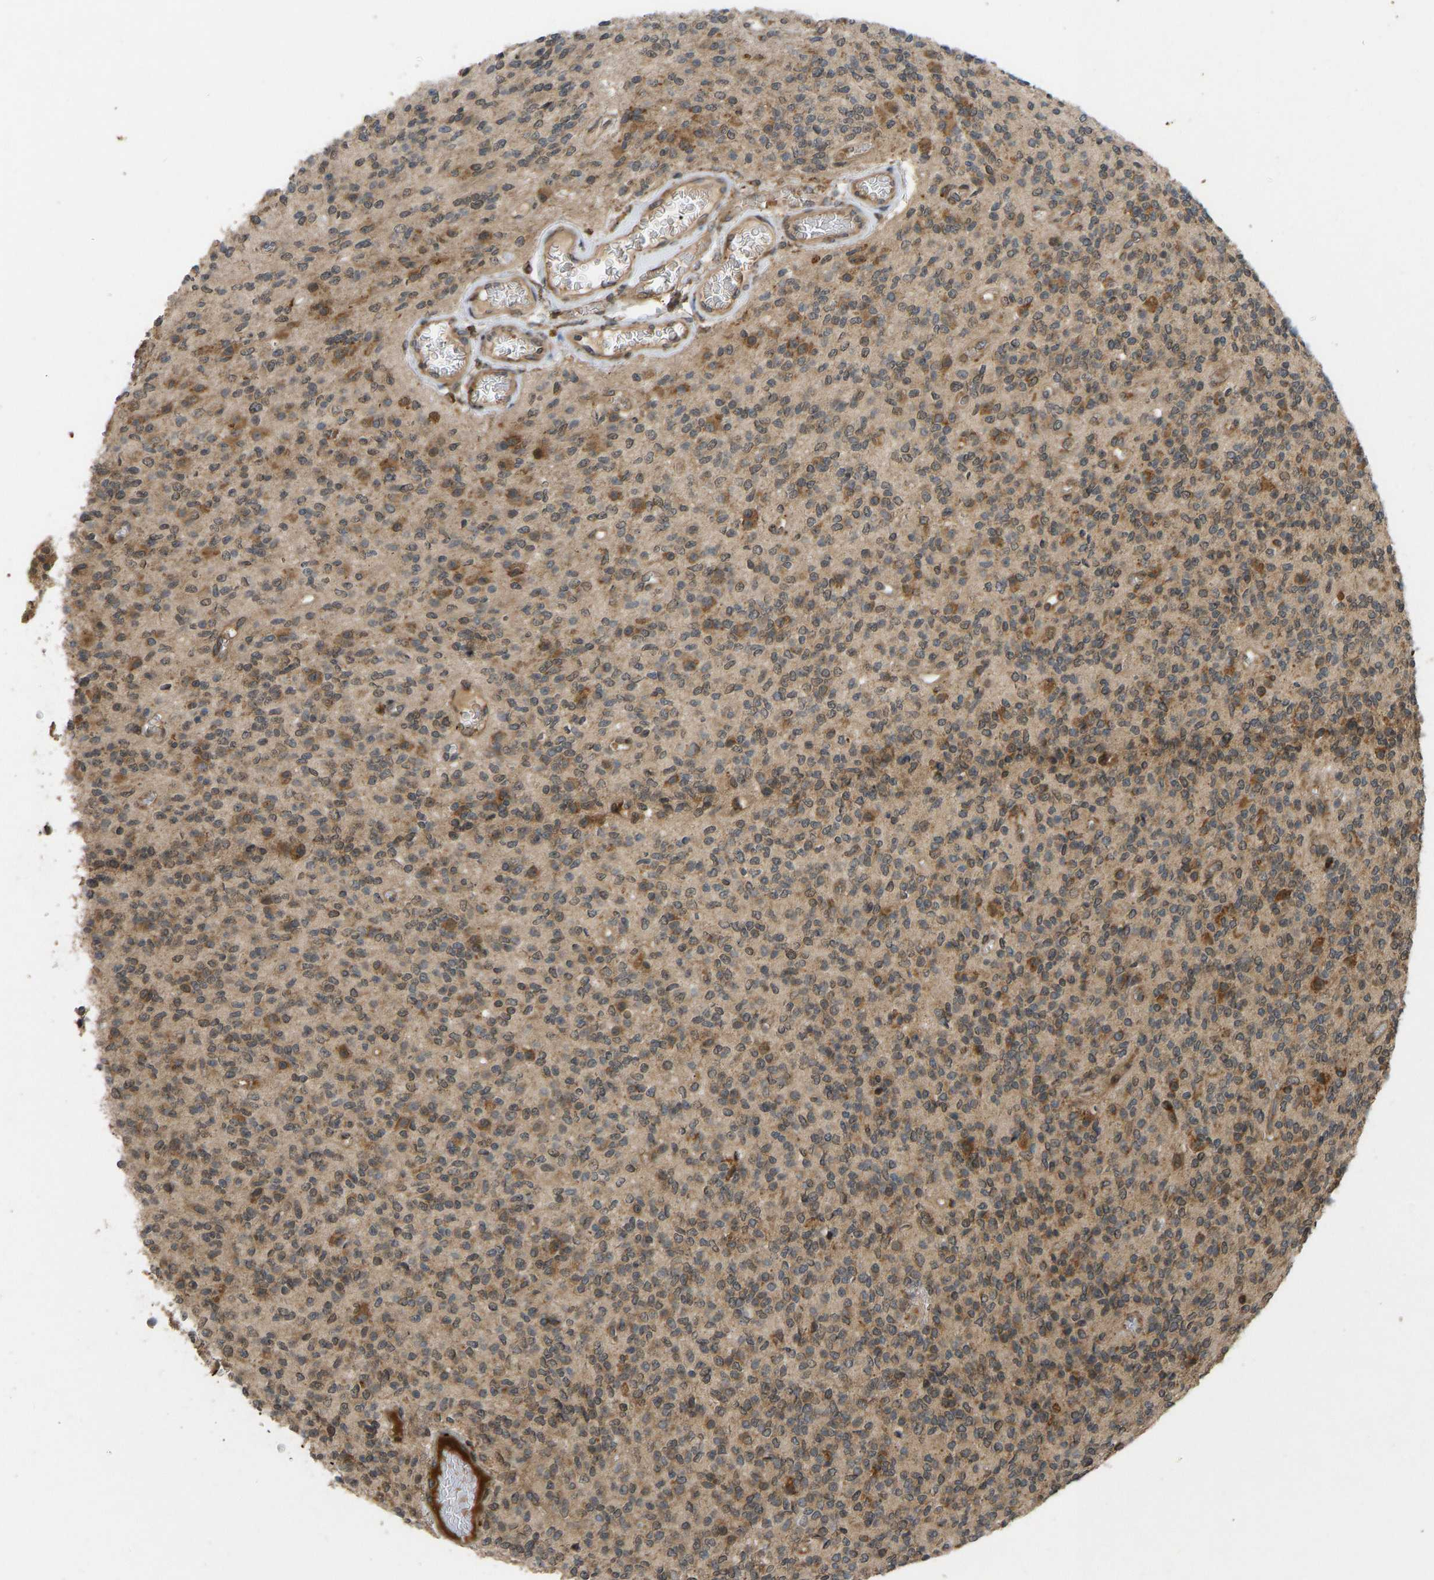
{"staining": {"intensity": "moderate", "quantity": ">75%", "location": "cytoplasmic/membranous"}, "tissue": "glioma", "cell_type": "Tumor cells", "image_type": "cancer", "snomed": [{"axis": "morphology", "description": "Glioma, malignant, High grade"}, {"axis": "topography", "description": "Brain"}], "caption": "Immunohistochemical staining of glioma displays medium levels of moderate cytoplasmic/membranous staining in about >75% of tumor cells. The staining was performed using DAB to visualize the protein expression in brown, while the nuclei were stained in blue with hematoxylin (Magnification: 20x).", "gene": "RPN2", "patient": {"sex": "male", "age": 34}}